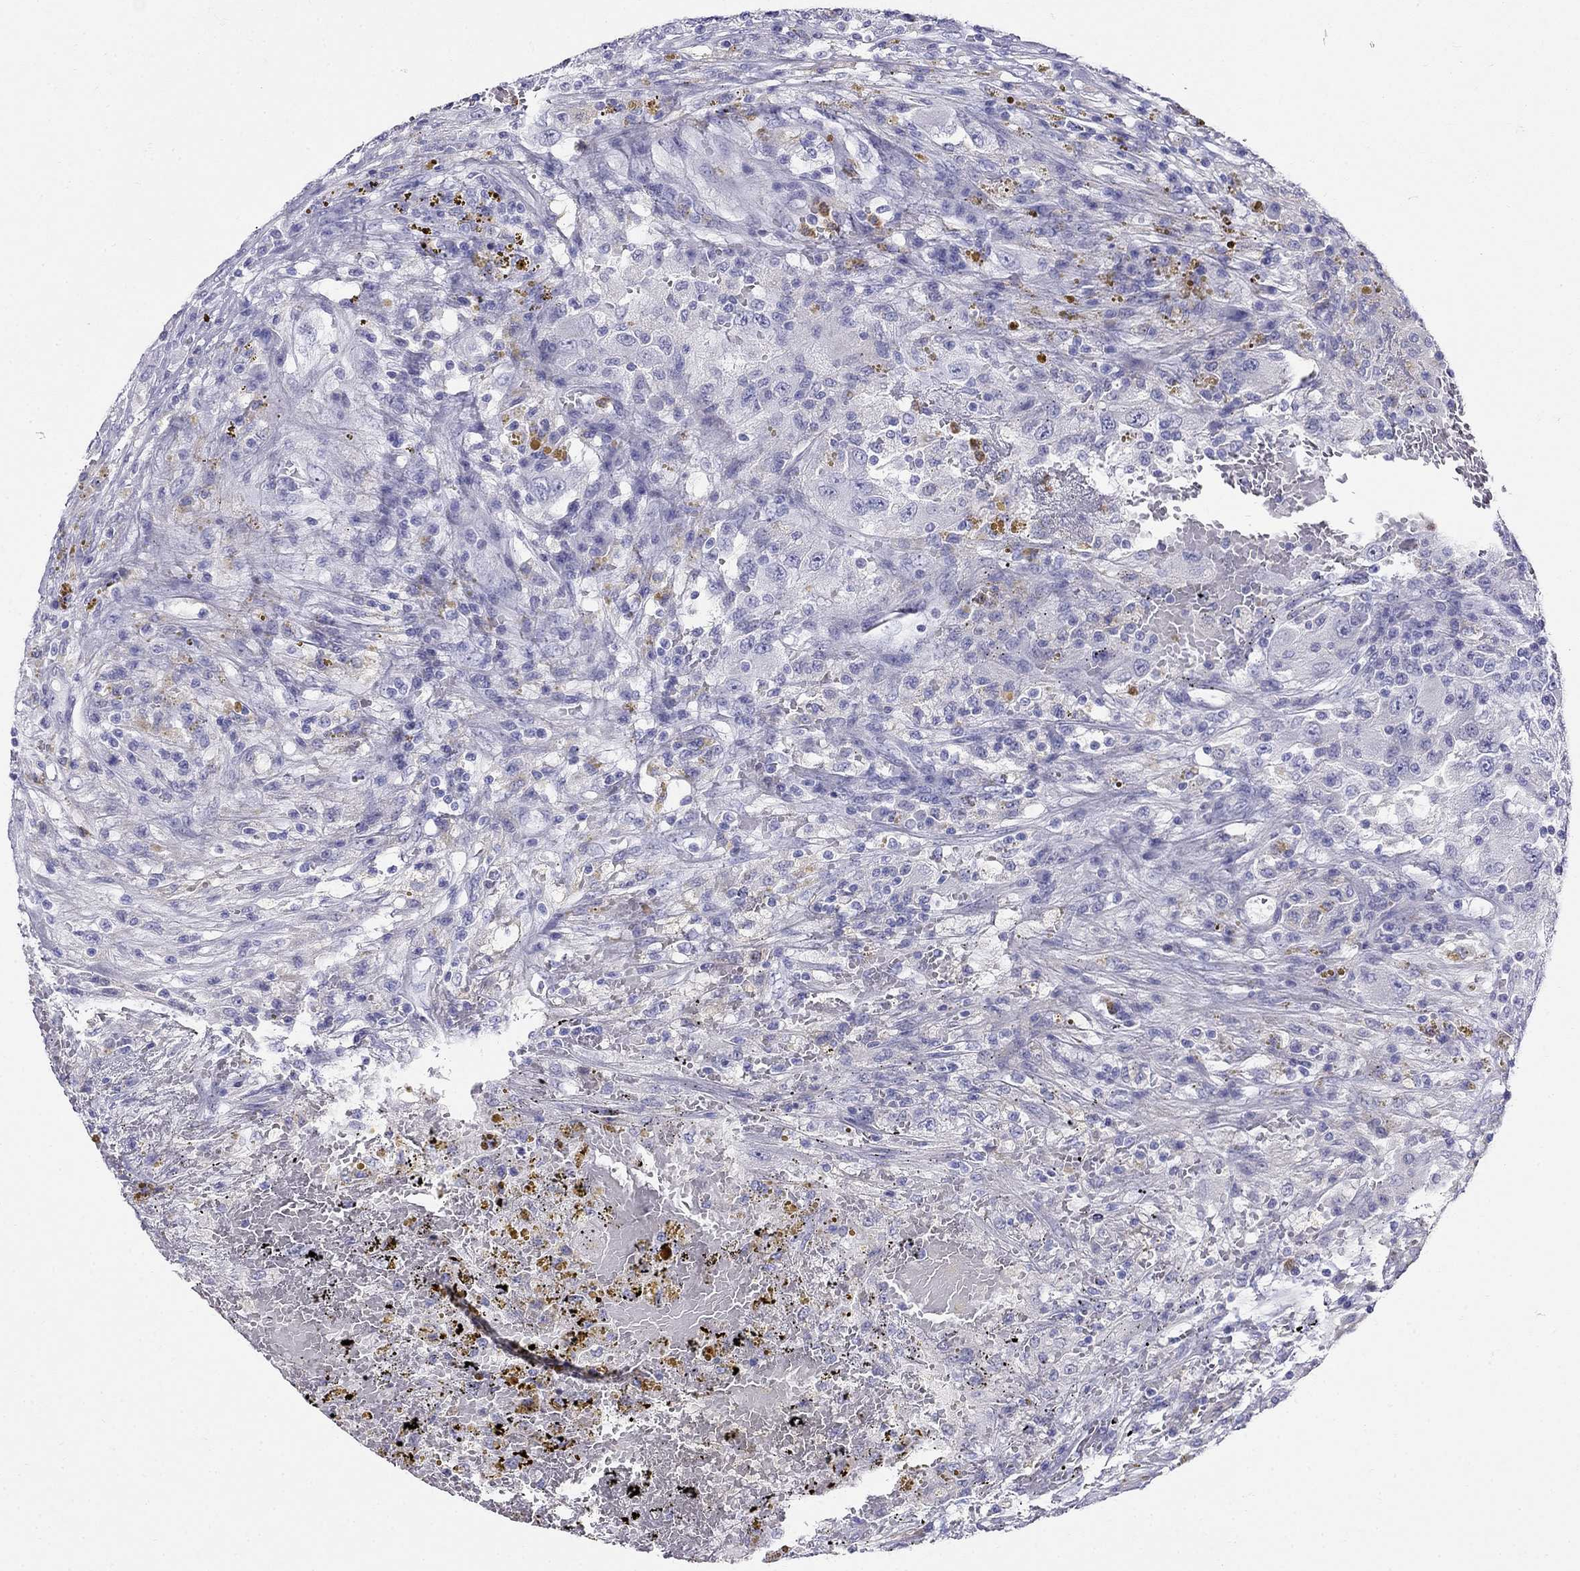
{"staining": {"intensity": "negative", "quantity": "none", "location": "none"}, "tissue": "renal cancer", "cell_type": "Tumor cells", "image_type": "cancer", "snomed": [{"axis": "morphology", "description": "Adenocarcinoma, NOS"}, {"axis": "topography", "description": "Kidney"}], "caption": "Immunohistochemistry photomicrograph of human adenocarcinoma (renal) stained for a protein (brown), which displays no expression in tumor cells.", "gene": "PPP1R36", "patient": {"sex": "female", "age": 67}}